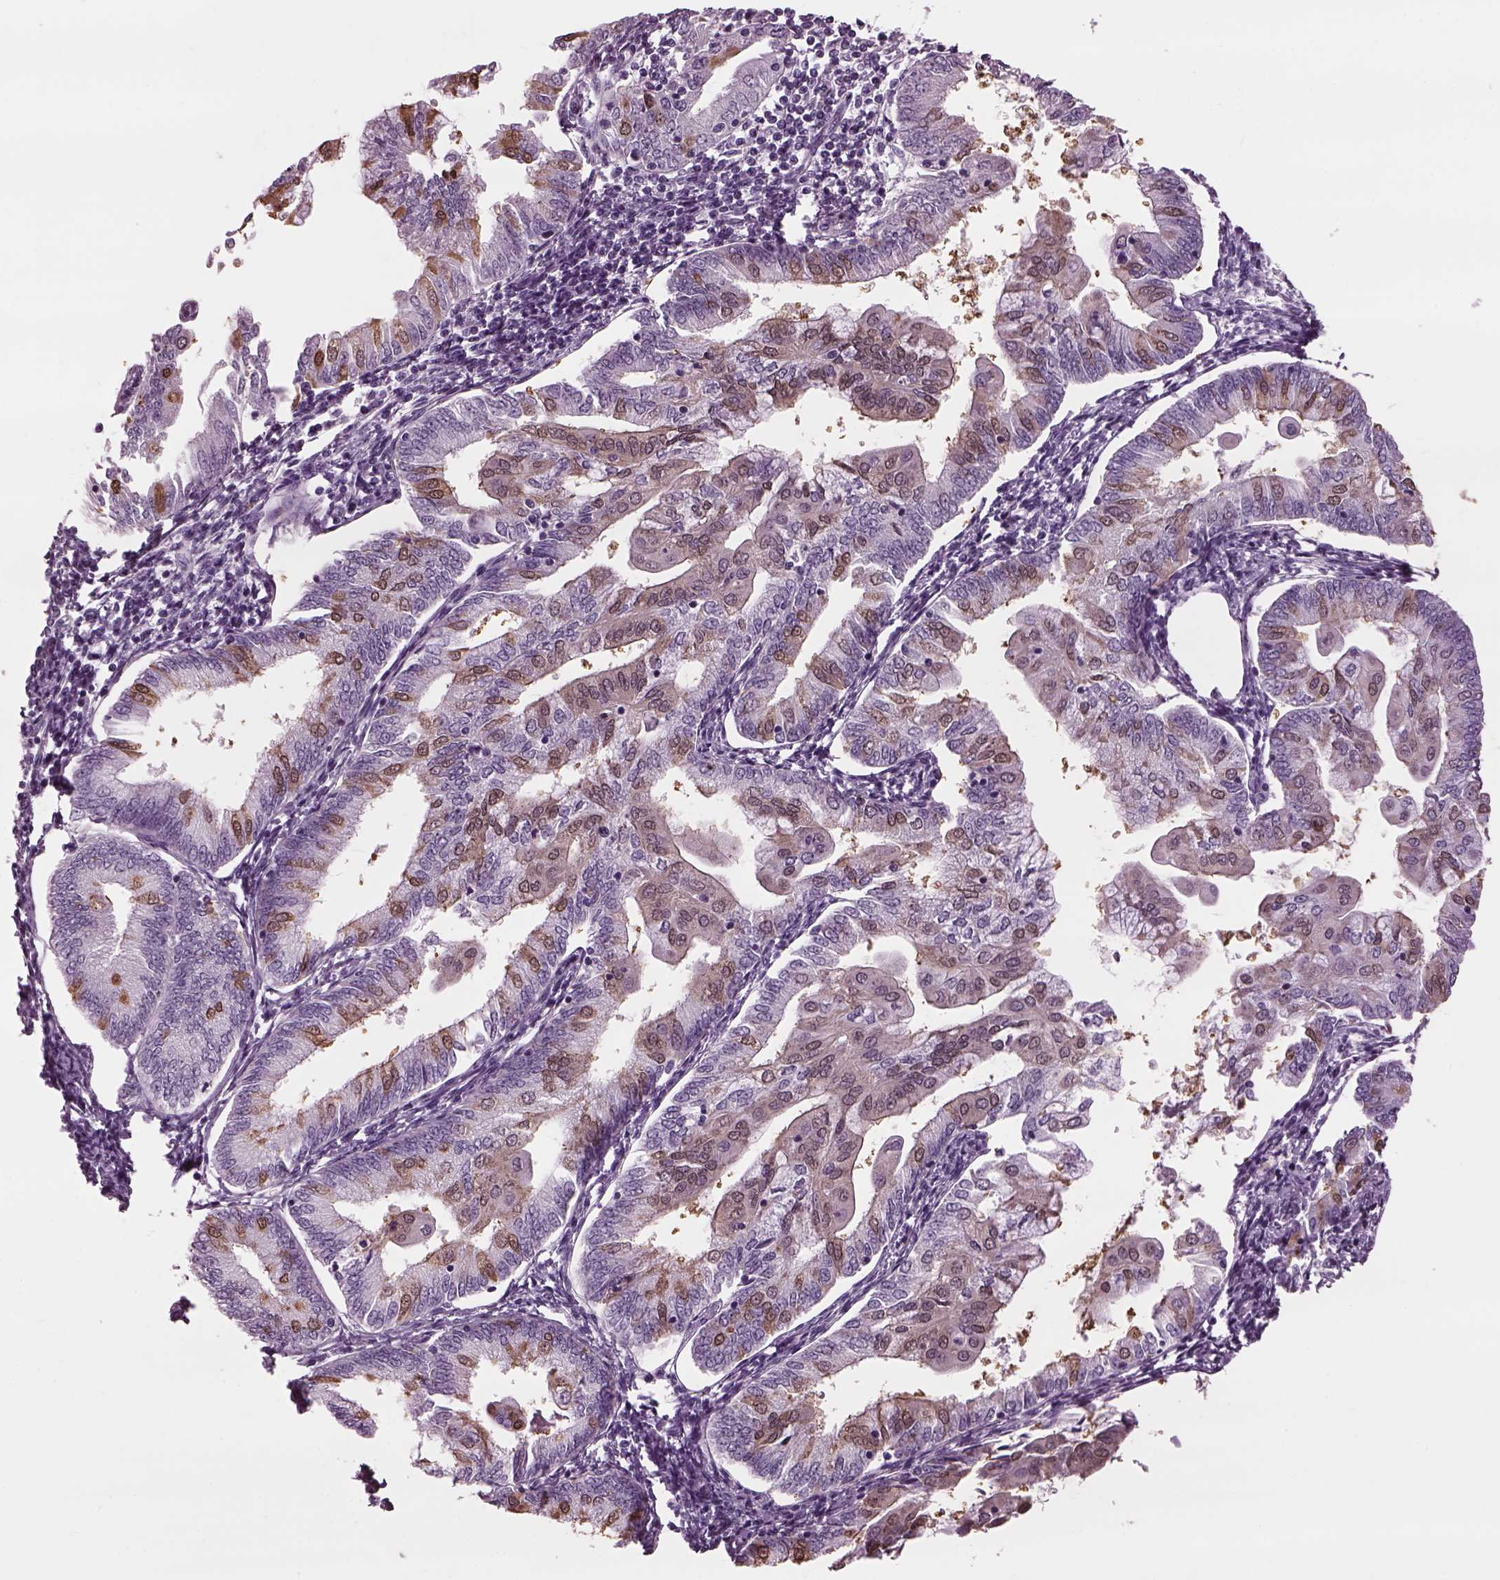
{"staining": {"intensity": "moderate", "quantity": "<25%", "location": "cytoplasmic/membranous,nuclear"}, "tissue": "endometrial cancer", "cell_type": "Tumor cells", "image_type": "cancer", "snomed": [{"axis": "morphology", "description": "Adenocarcinoma, NOS"}, {"axis": "topography", "description": "Endometrium"}], "caption": "A brown stain shows moderate cytoplasmic/membranous and nuclear positivity of a protein in human endometrial cancer tumor cells. (Stains: DAB (3,3'-diaminobenzidine) in brown, nuclei in blue, Microscopy: brightfield microscopy at high magnification).", "gene": "TPPP2", "patient": {"sex": "female", "age": 55}}